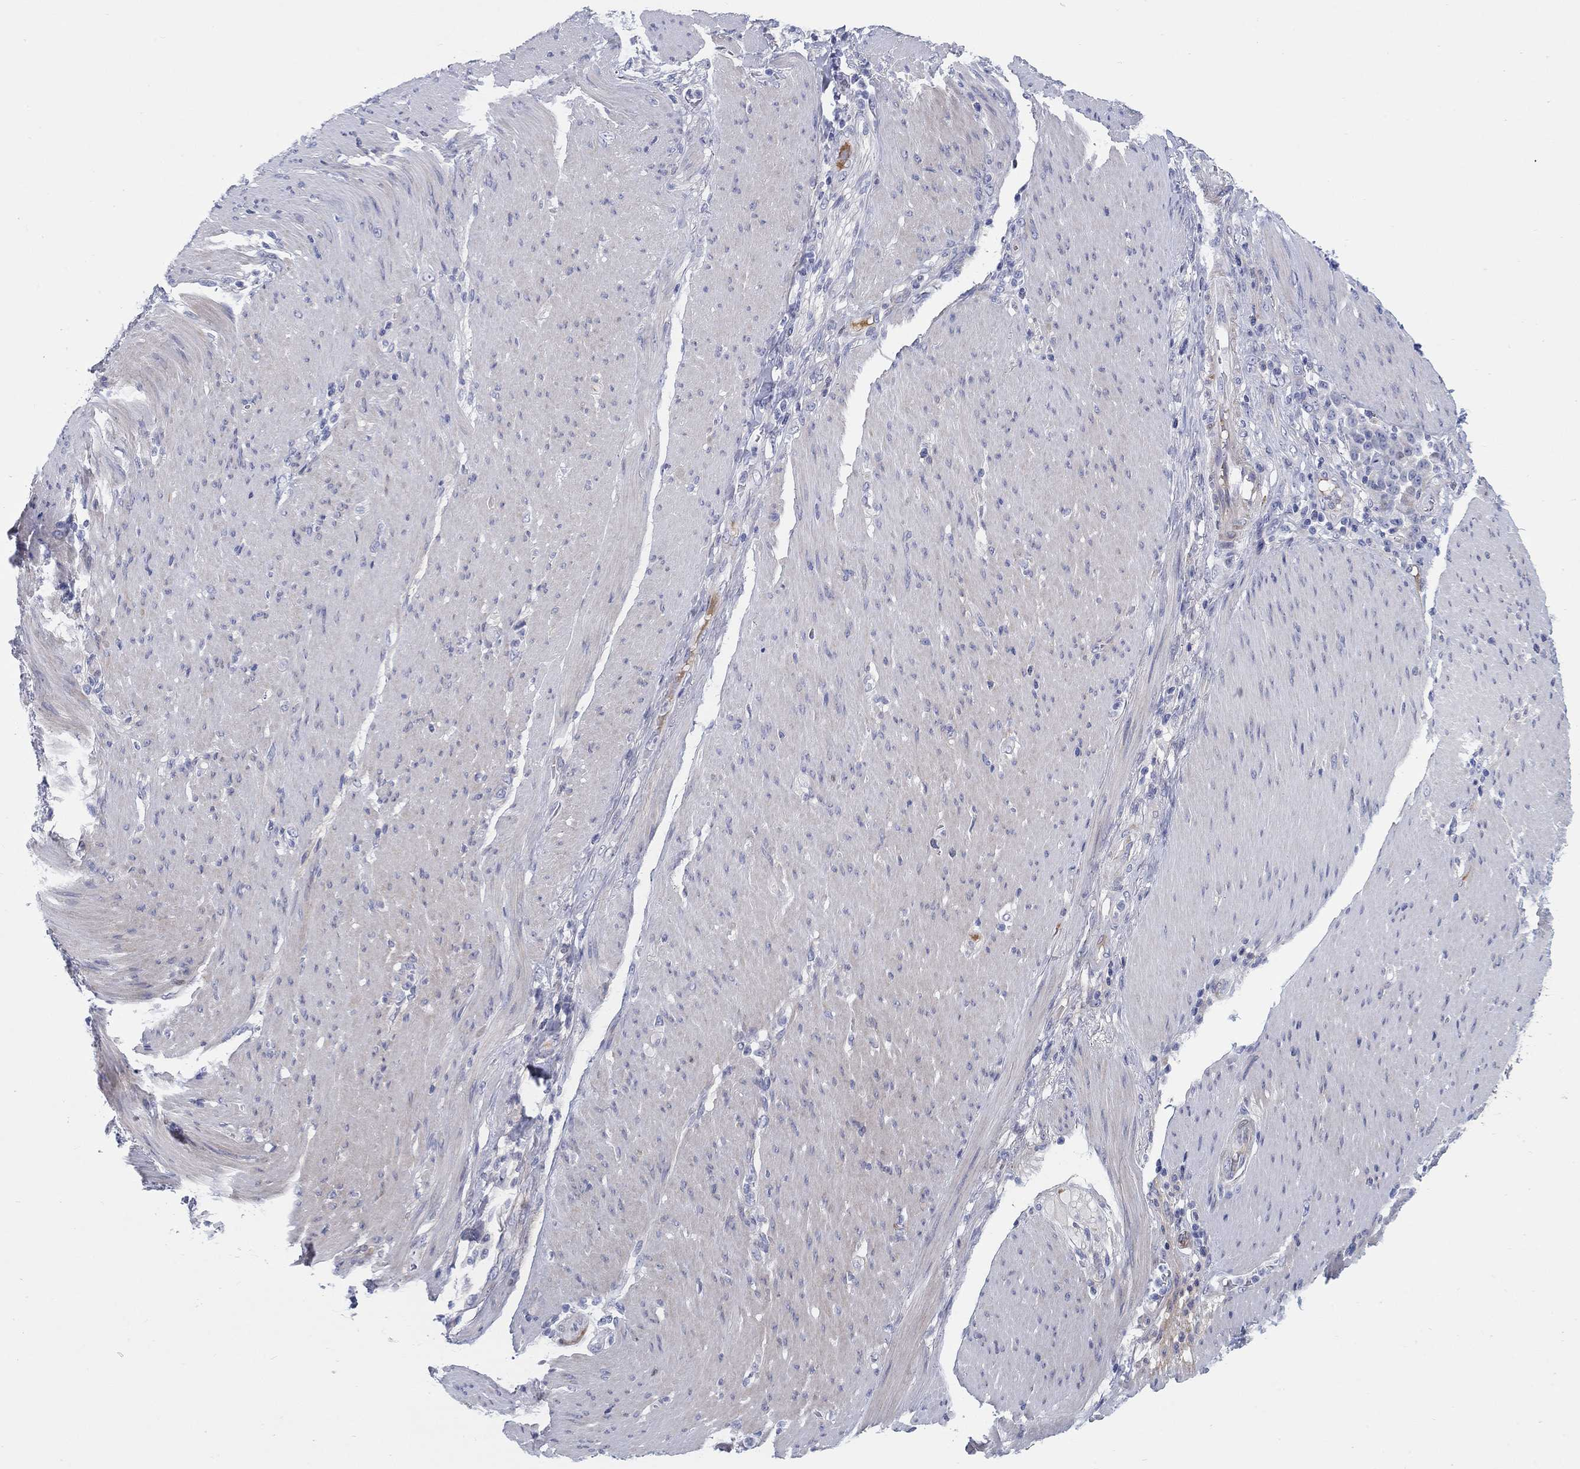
{"staining": {"intensity": "negative", "quantity": "none", "location": "none"}, "tissue": "stomach cancer", "cell_type": "Tumor cells", "image_type": "cancer", "snomed": [{"axis": "morphology", "description": "Adenocarcinoma, NOS"}, {"axis": "topography", "description": "Stomach"}], "caption": "High power microscopy image of an IHC photomicrograph of stomach adenocarcinoma, revealing no significant staining in tumor cells. (IHC, brightfield microscopy, high magnification).", "gene": "HEATR4", "patient": {"sex": "female", "age": 79}}